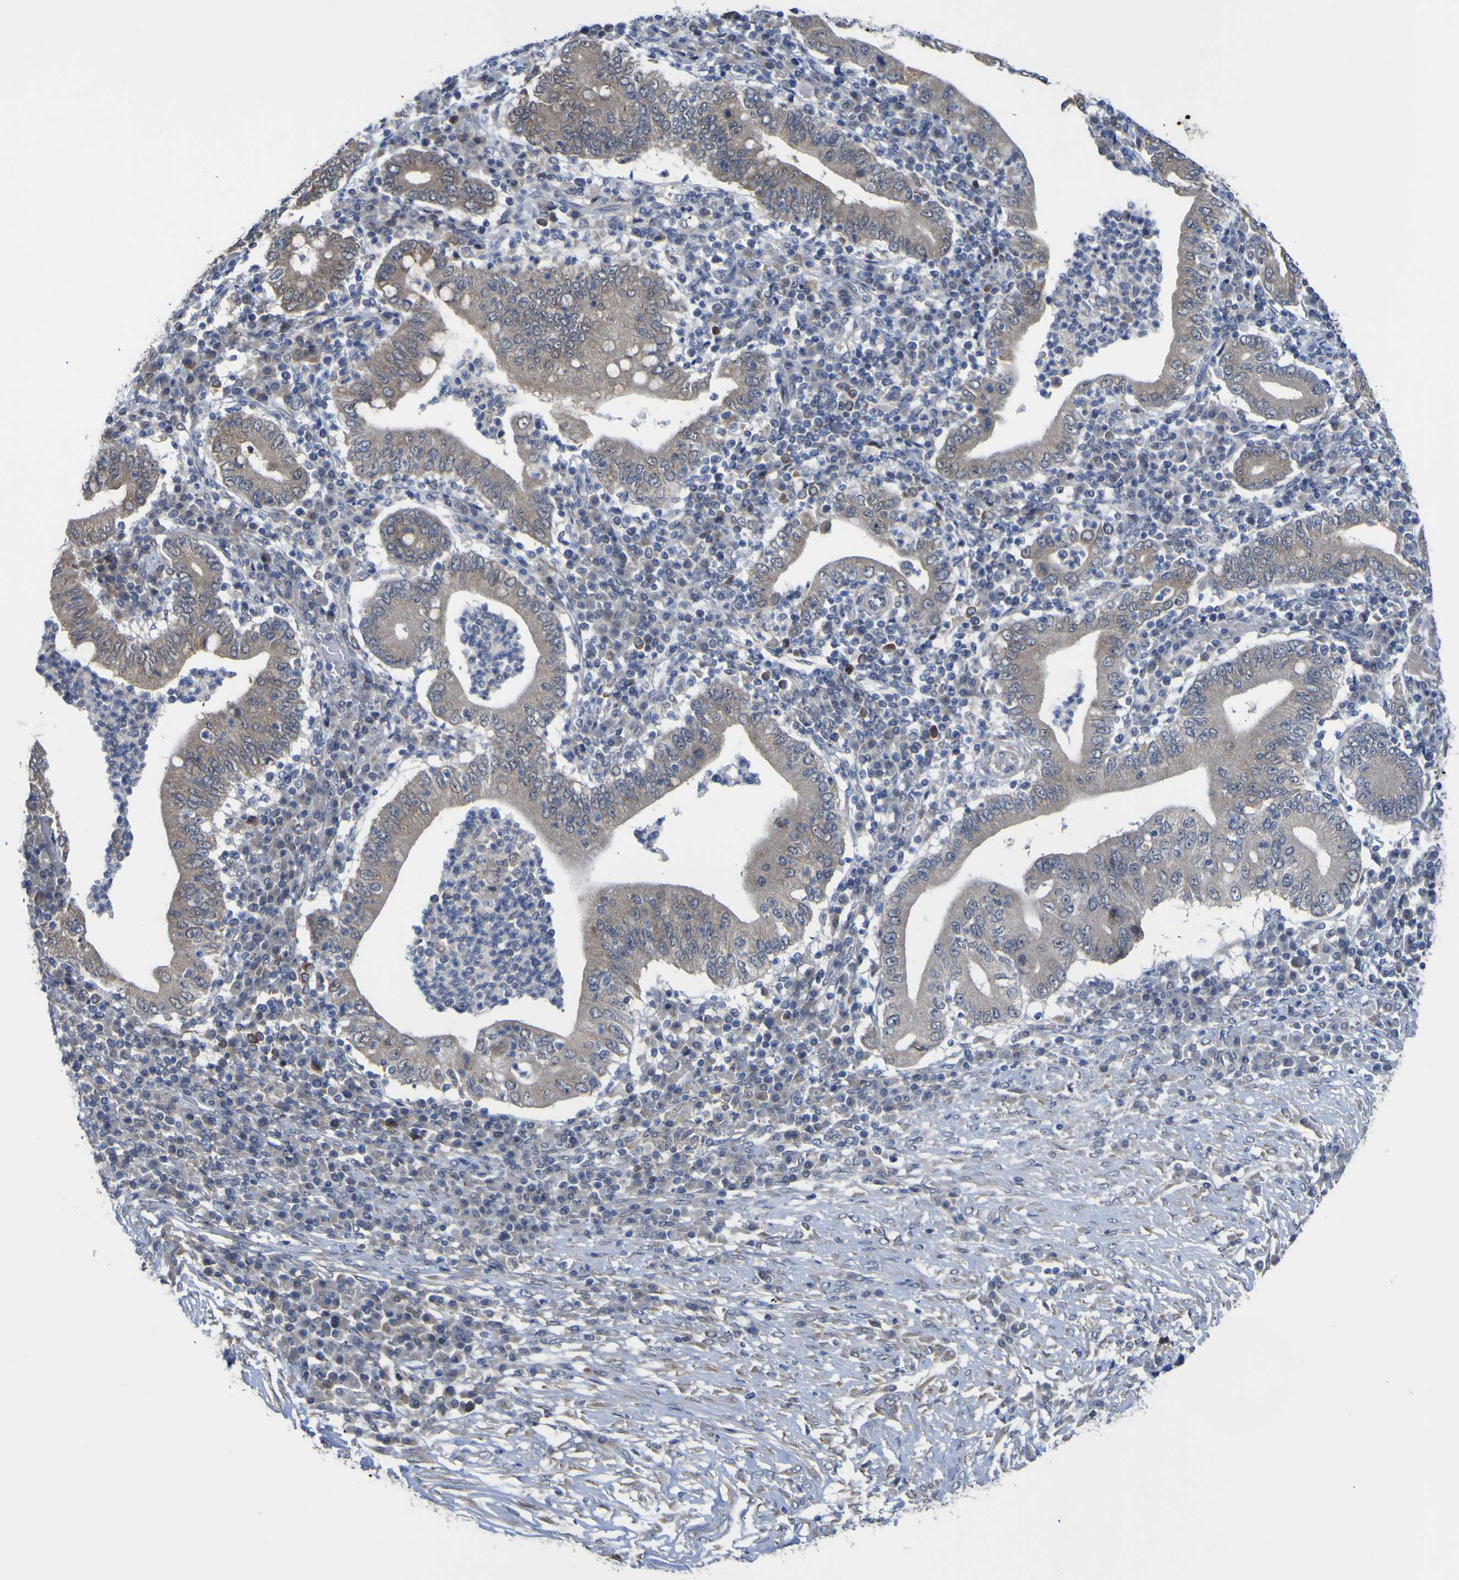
{"staining": {"intensity": "weak", "quantity": "25%-75%", "location": "cytoplasmic/membranous"}, "tissue": "stomach cancer", "cell_type": "Tumor cells", "image_type": "cancer", "snomed": [{"axis": "morphology", "description": "Normal tissue, NOS"}, {"axis": "morphology", "description": "Adenocarcinoma, NOS"}, {"axis": "topography", "description": "Esophagus"}, {"axis": "topography", "description": "Stomach, upper"}, {"axis": "topography", "description": "Peripheral nerve tissue"}], "caption": "Stomach cancer (adenocarcinoma) was stained to show a protein in brown. There is low levels of weak cytoplasmic/membranous expression in approximately 25%-75% of tumor cells.", "gene": "TNFRSF11A", "patient": {"sex": "male", "age": 62}}